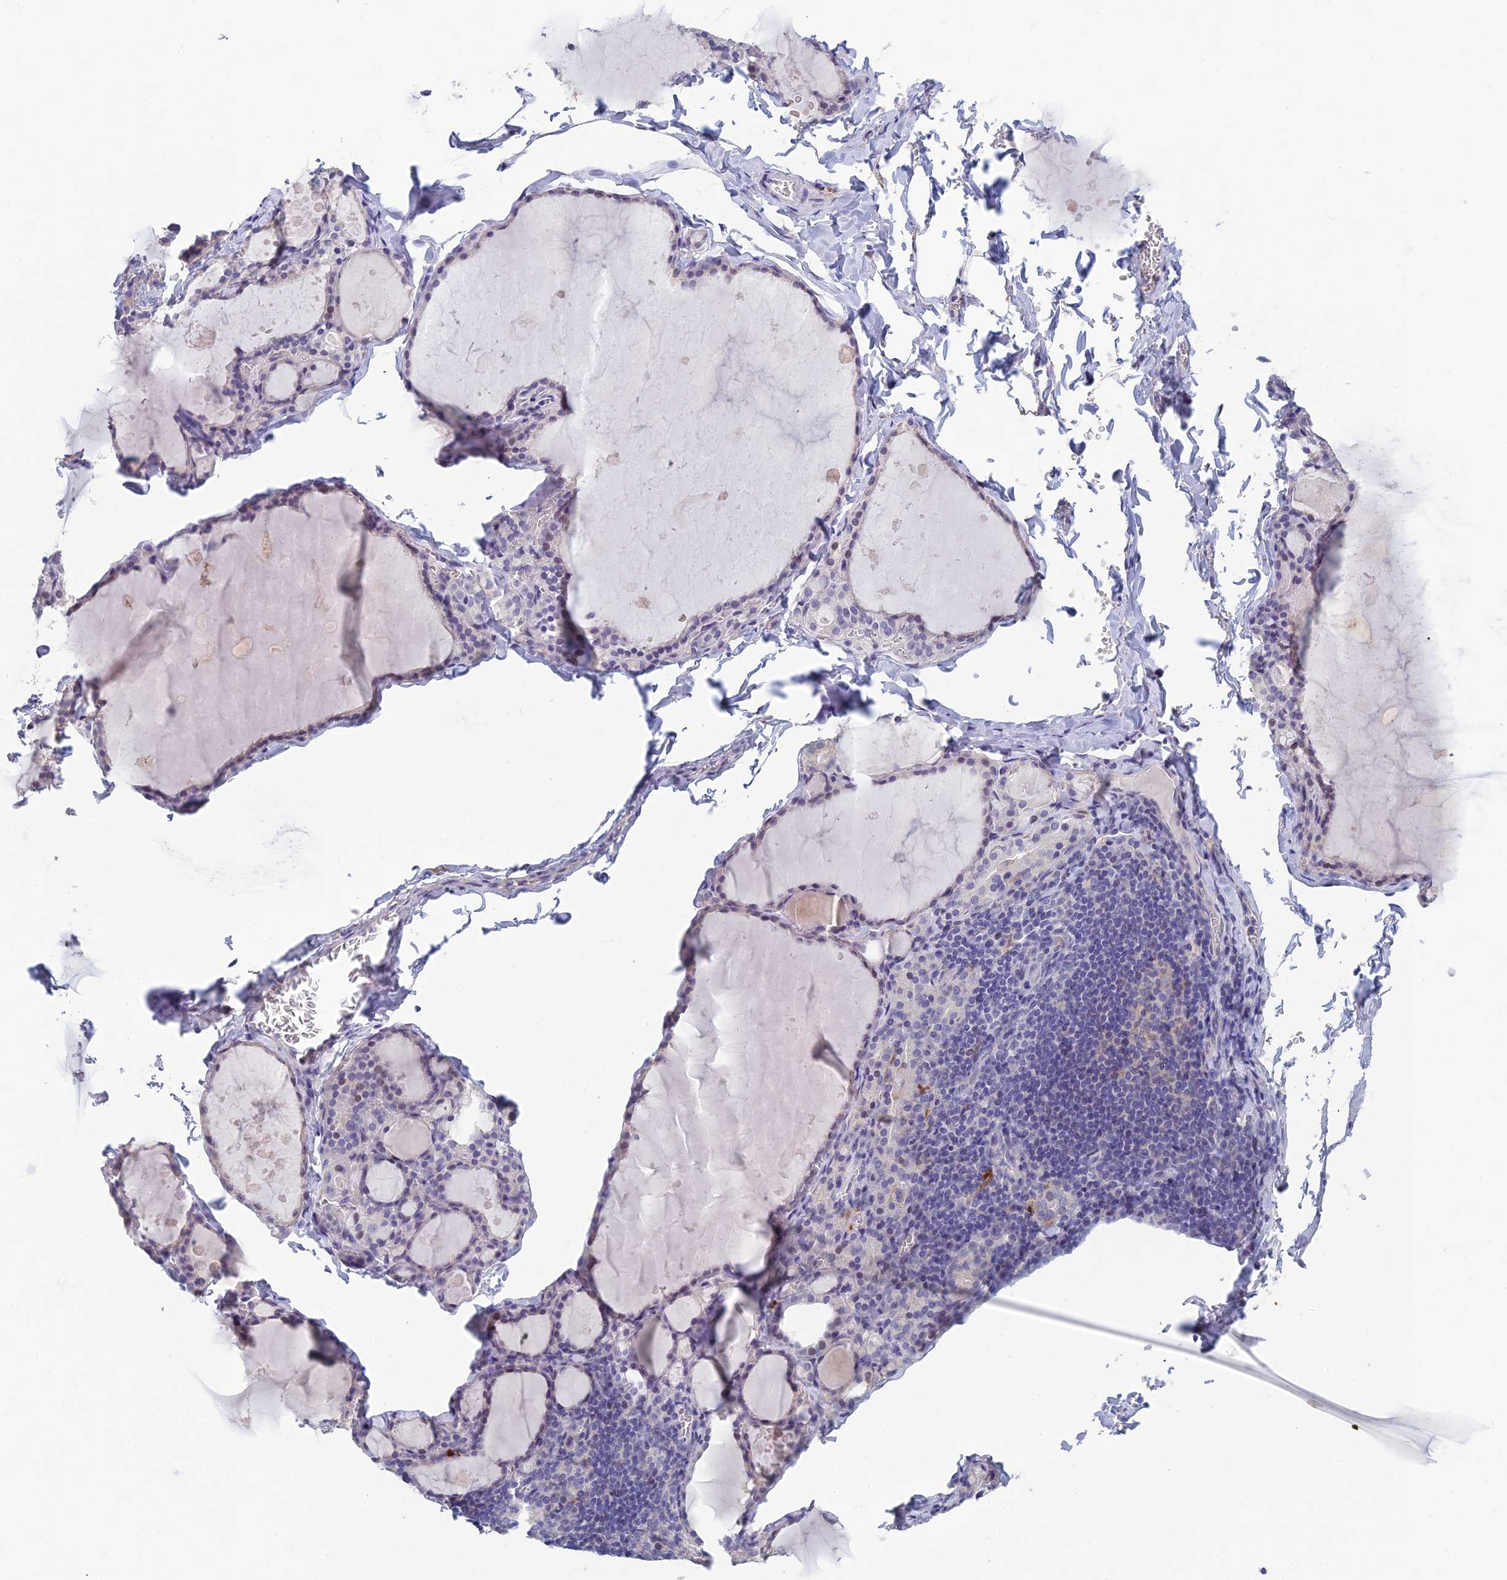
{"staining": {"intensity": "negative", "quantity": "none", "location": "none"}, "tissue": "thyroid gland", "cell_type": "Glandular cells", "image_type": "normal", "snomed": [{"axis": "morphology", "description": "Normal tissue, NOS"}, {"axis": "topography", "description": "Thyroid gland"}], "caption": "Thyroid gland stained for a protein using IHC demonstrates no expression glandular cells.", "gene": "NEURL1", "patient": {"sex": "male", "age": 56}}